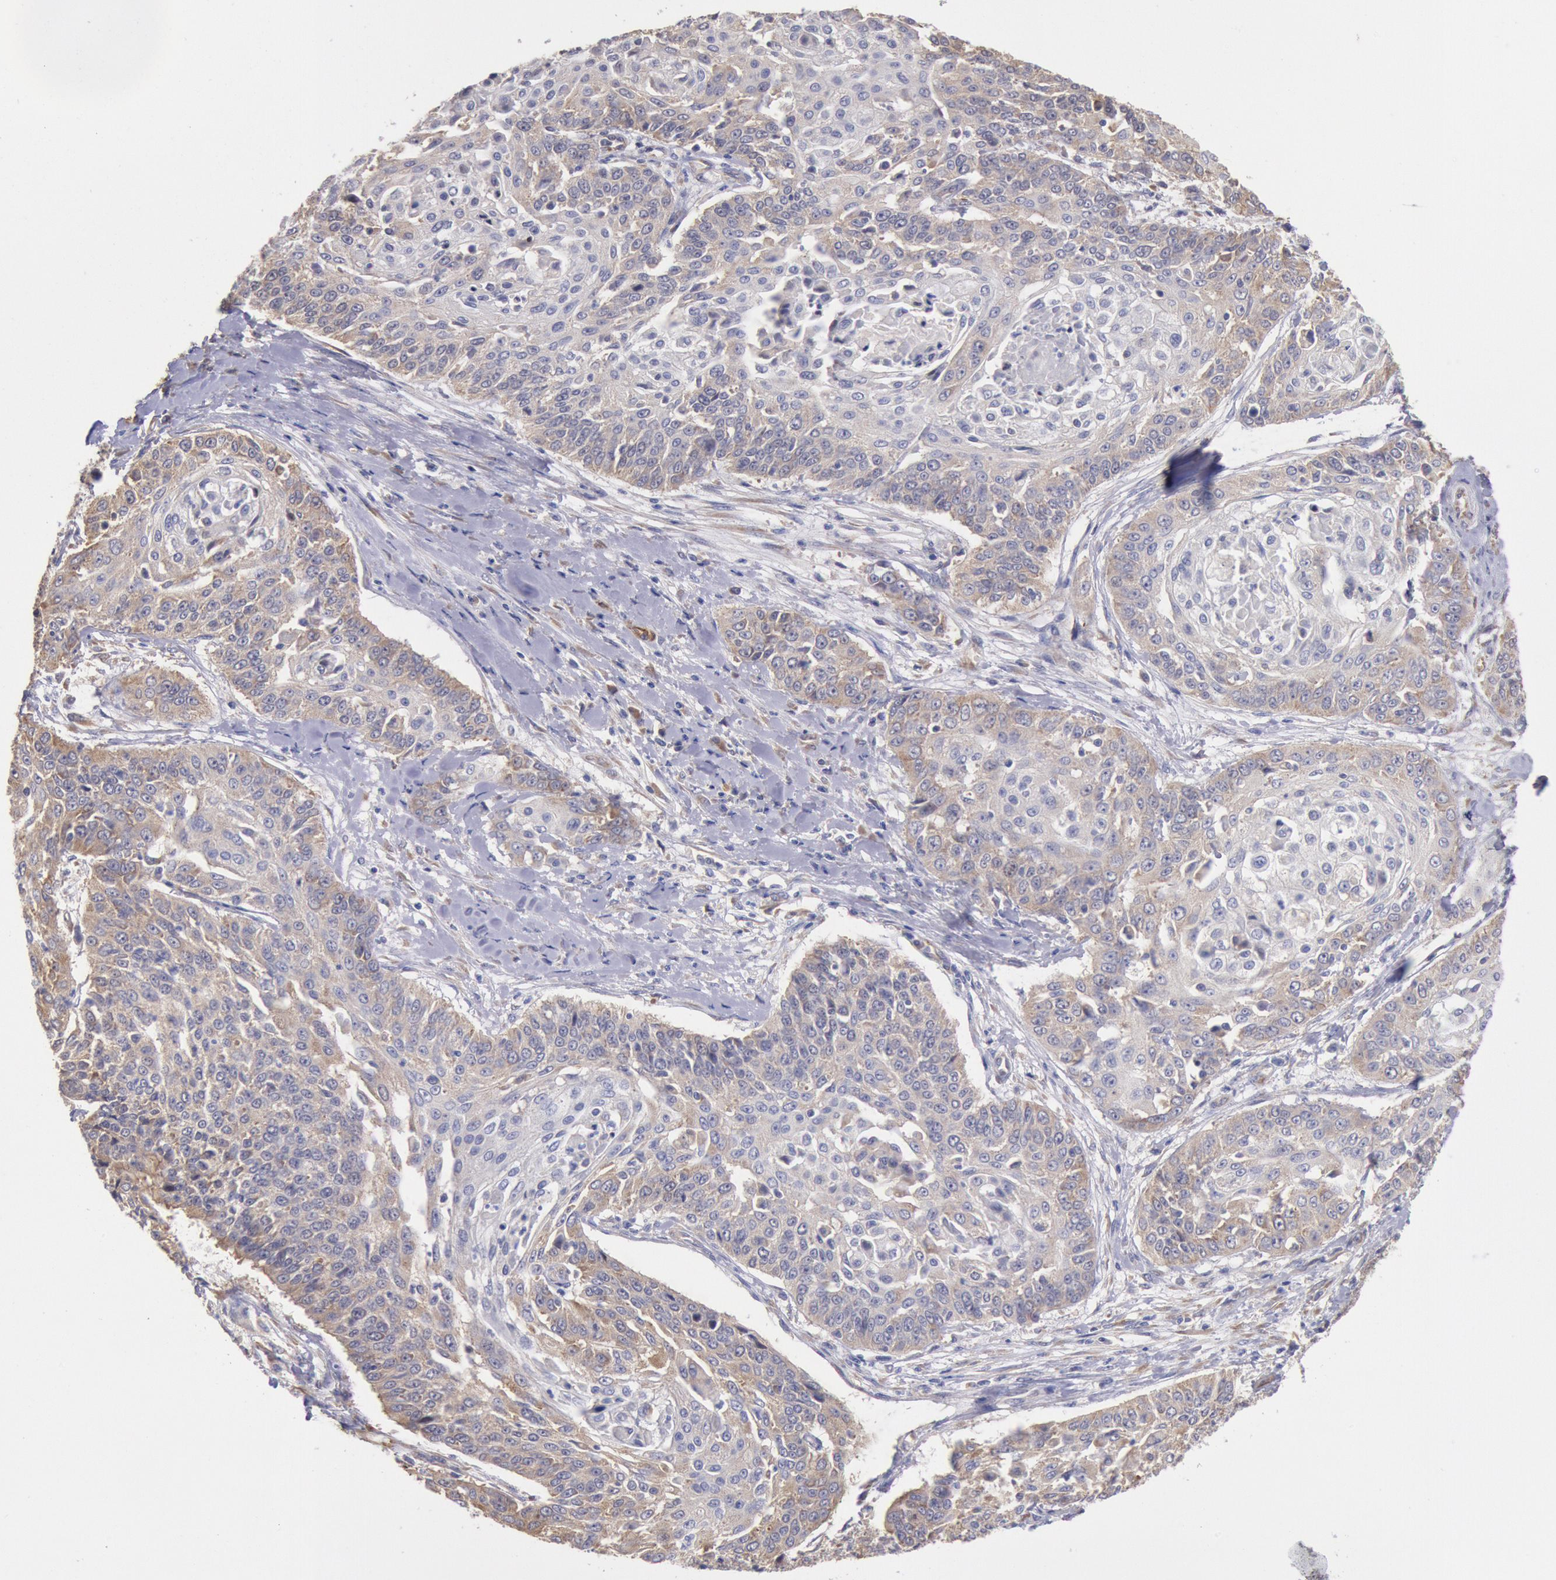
{"staining": {"intensity": "weak", "quantity": ">75%", "location": "cytoplasmic/membranous"}, "tissue": "cervical cancer", "cell_type": "Tumor cells", "image_type": "cancer", "snomed": [{"axis": "morphology", "description": "Squamous cell carcinoma, NOS"}, {"axis": "topography", "description": "Cervix"}], "caption": "Immunohistochemistry micrograph of neoplastic tissue: cervical cancer stained using IHC demonstrates low levels of weak protein expression localized specifically in the cytoplasmic/membranous of tumor cells, appearing as a cytoplasmic/membranous brown color.", "gene": "DRG1", "patient": {"sex": "female", "age": 64}}